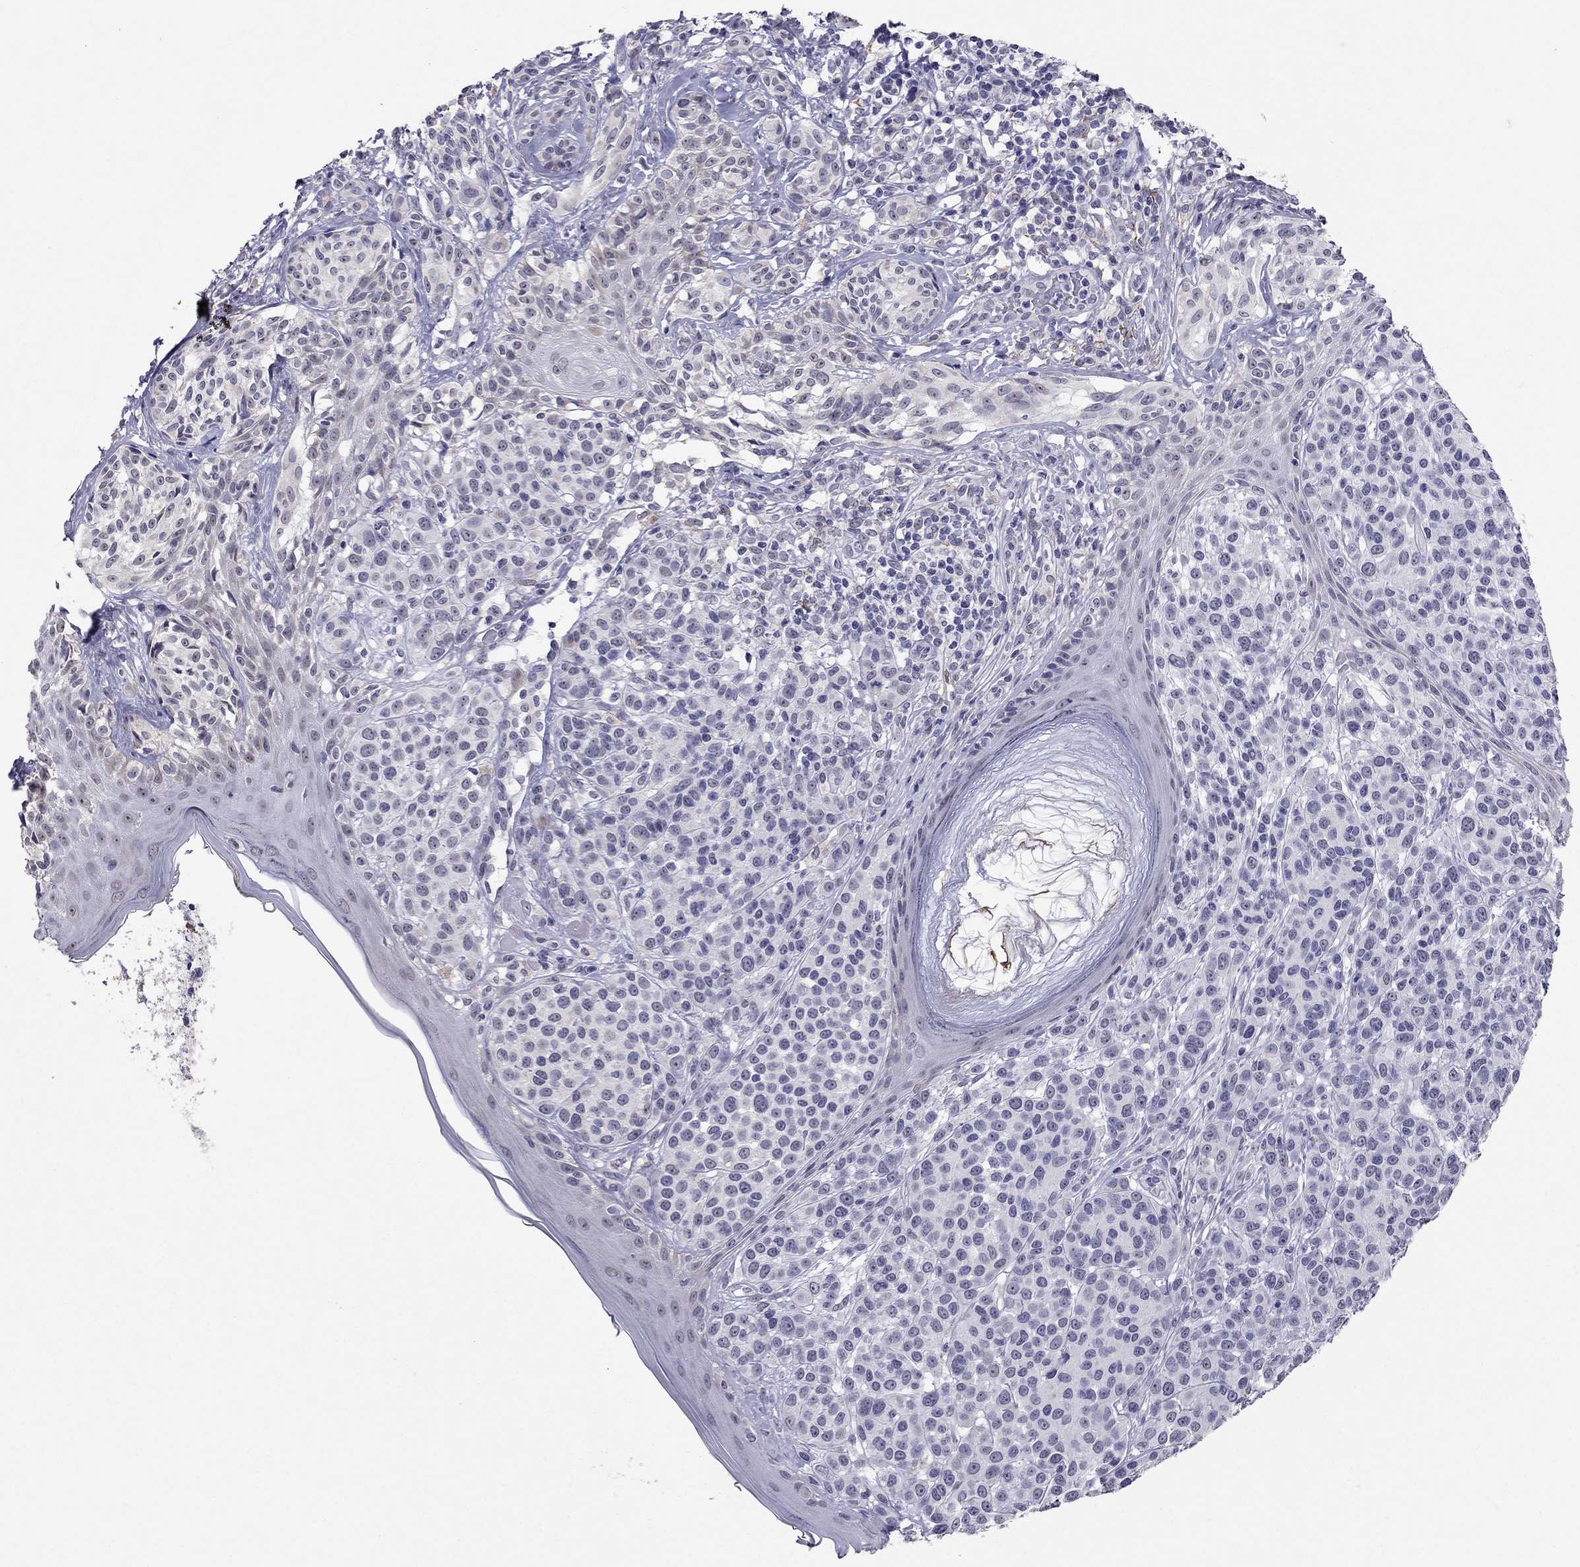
{"staining": {"intensity": "negative", "quantity": "none", "location": "none"}, "tissue": "melanoma", "cell_type": "Tumor cells", "image_type": "cancer", "snomed": [{"axis": "morphology", "description": "Malignant melanoma, NOS"}, {"axis": "topography", "description": "Skin"}], "caption": "This is a photomicrograph of immunohistochemistry staining of malignant melanoma, which shows no staining in tumor cells. (DAB (3,3'-diaminobenzidine) IHC with hematoxylin counter stain).", "gene": "MYO3B", "patient": {"sex": "male", "age": 79}}